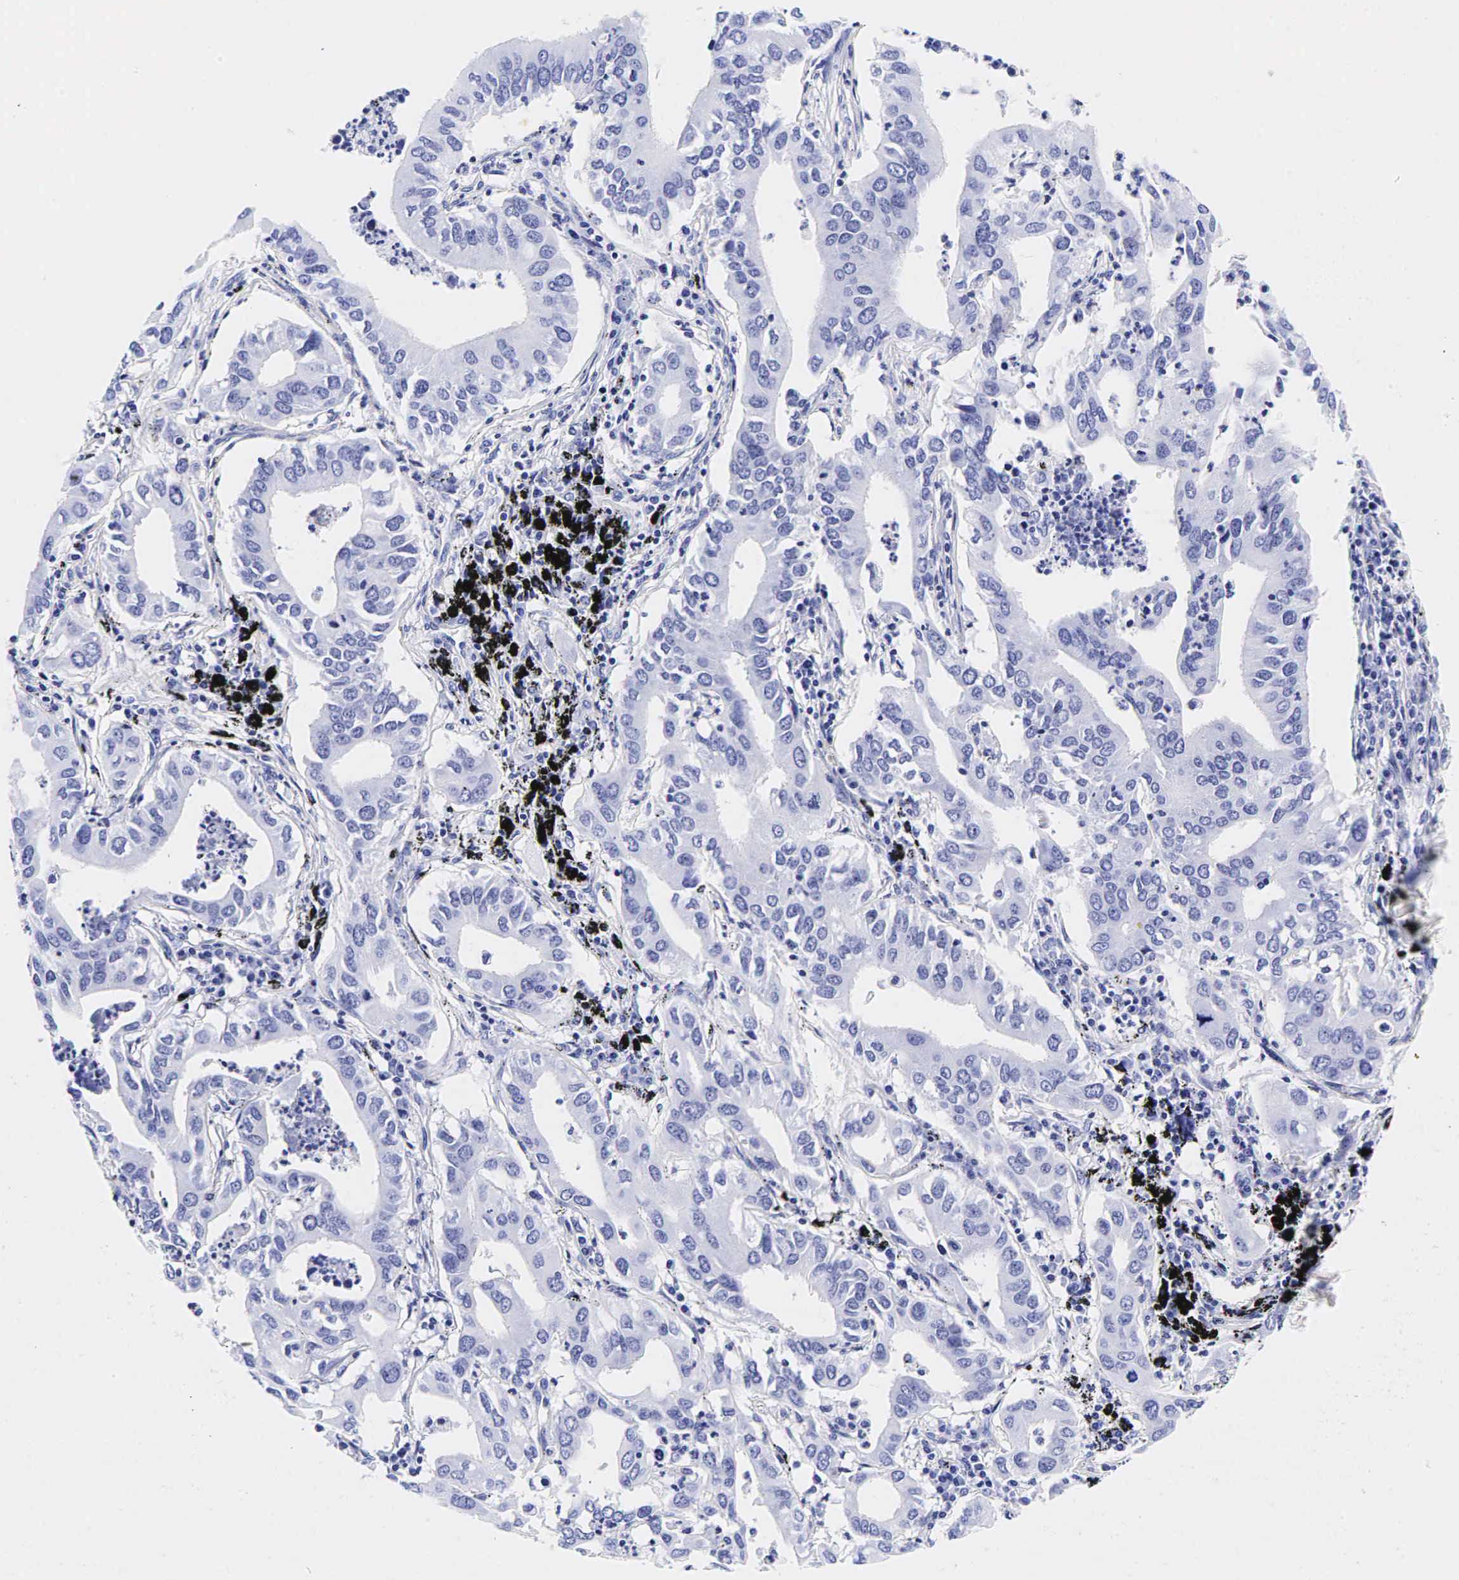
{"staining": {"intensity": "negative", "quantity": "none", "location": "none"}, "tissue": "lung cancer", "cell_type": "Tumor cells", "image_type": "cancer", "snomed": [{"axis": "morphology", "description": "Adenocarcinoma, NOS"}, {"axis": "topography", "description": "Lung"}], "caption": "Micrograph shows no significant protein expression in tumor cells of adenocarcinoma (lung).", "gene": "GAST", "patient": {"sex": "male", "age": 48}}